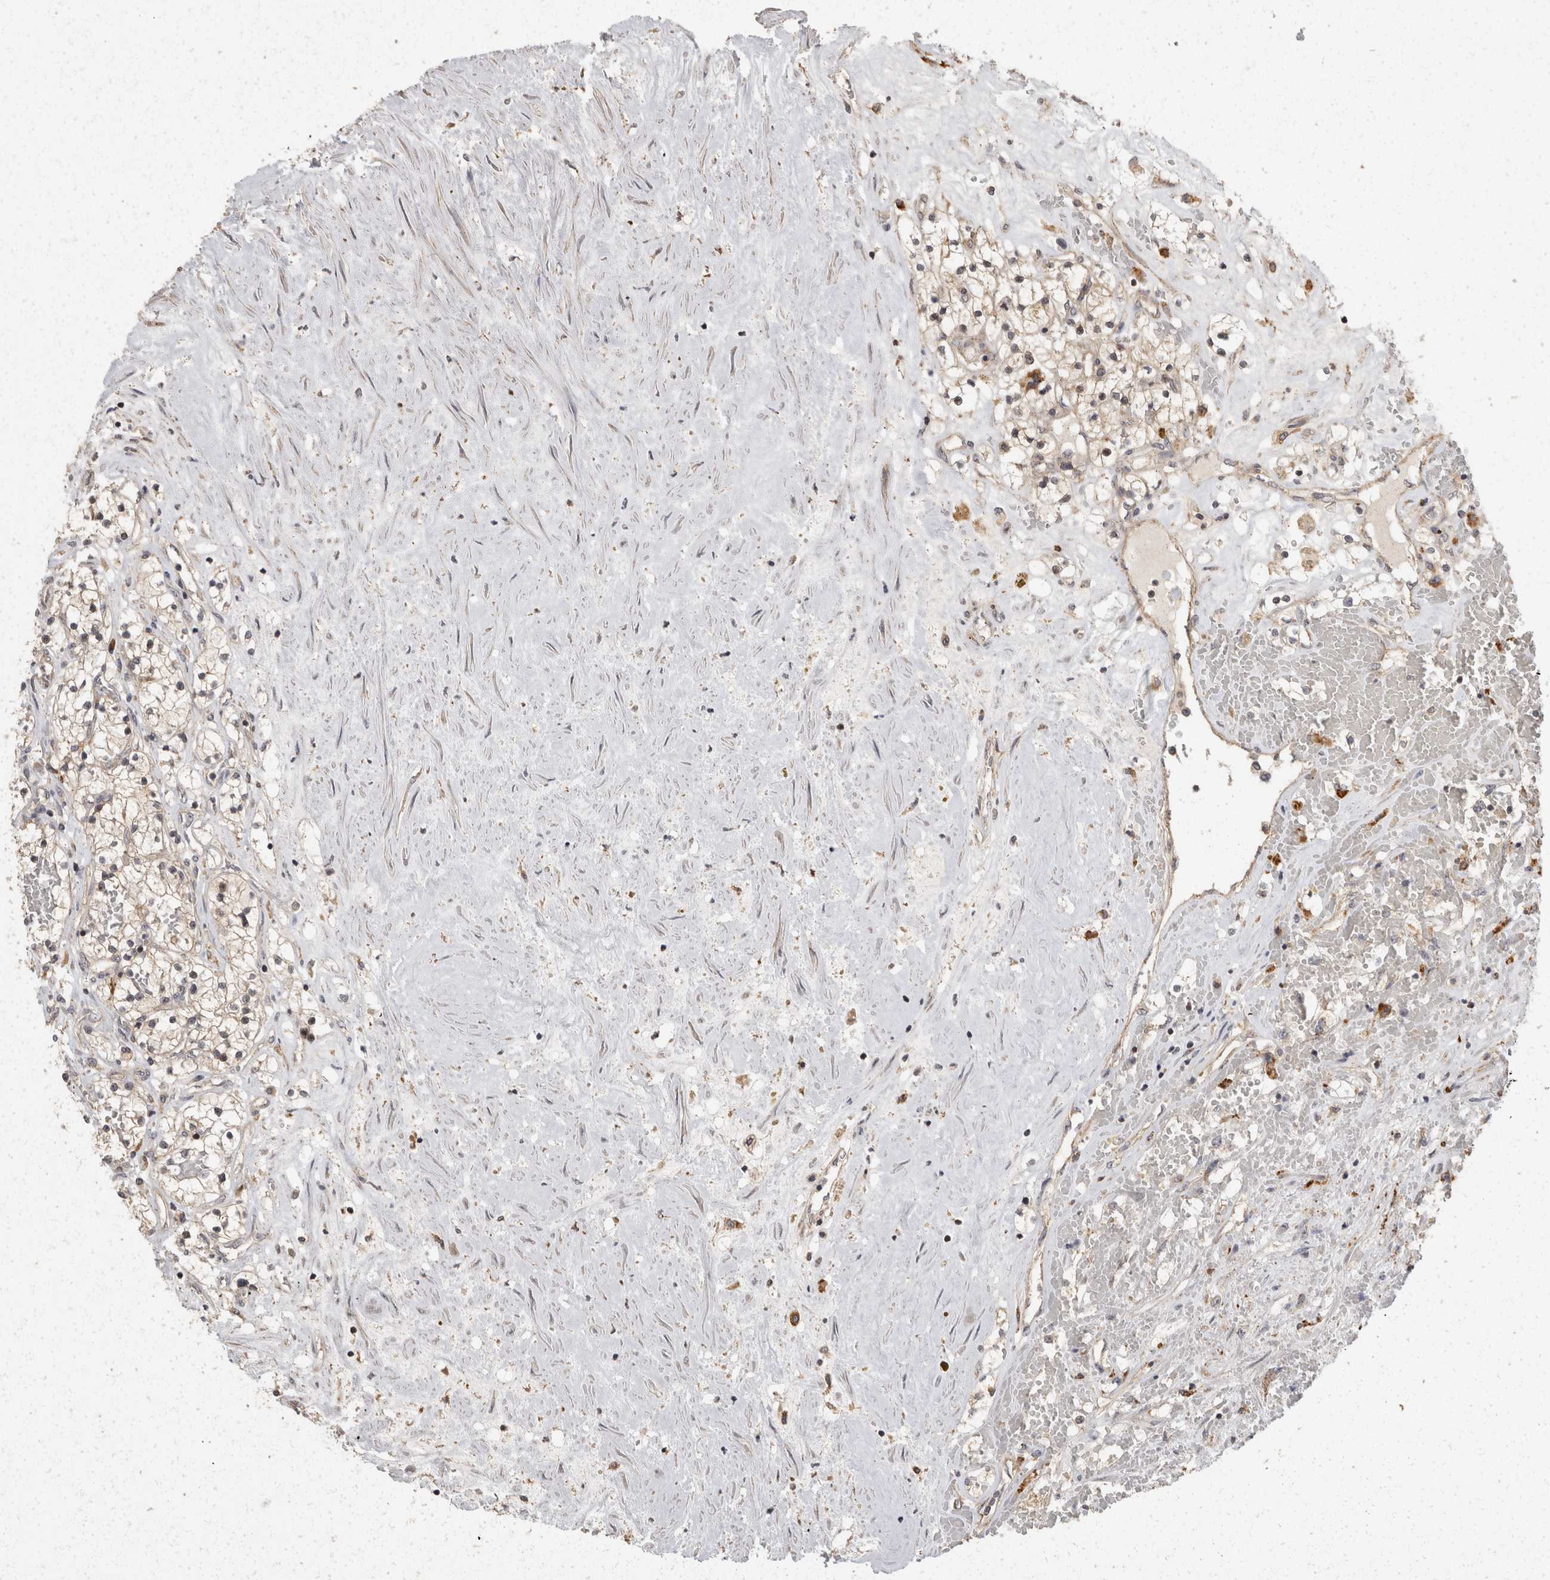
{"staining": {"intensity": "negative", "quantity": "none", "location": "none"}, "tissue": "renal cancer", "cell_type": "Tumor cells", "image_type": "cancer", "snomed": [{"axis": "morphology", "description": "Normal tissue, NOS"}, {"axis": "morphology", "description": "Adenocarcinoma, NOS"}, {"axis": "topography", "description": "Kidney"}], "caption": "High power microscopy histopathology image of an immunohistochemistry (IHC) histopathology image of renal cancer (adenocarcinoma), revealing no significant staining in tumor cells.", "gene": "ACAT2", "patient": {"sex": "male", "age": 68}}